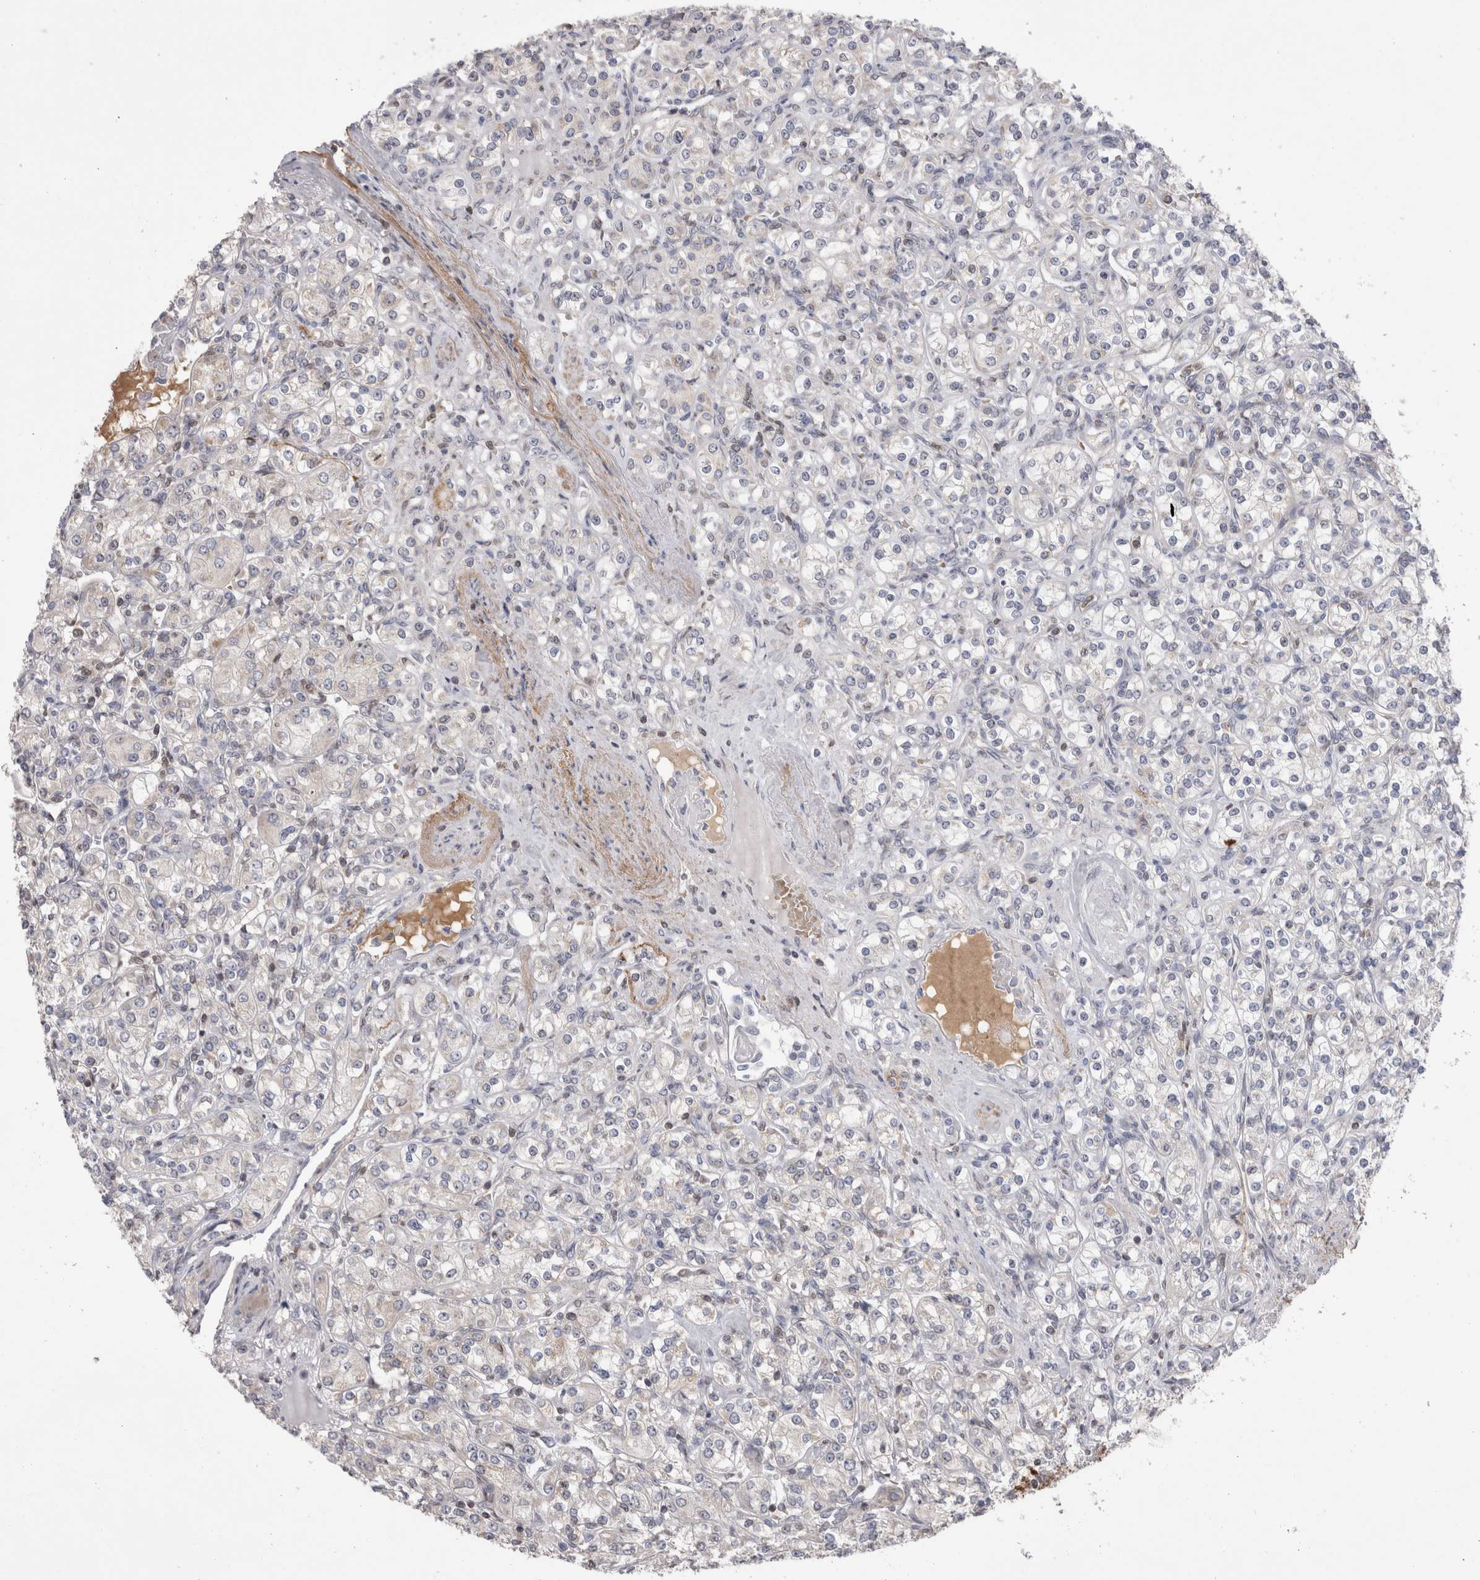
{"staining": {"intensity": "negative", "quantity": "none", "location": "none"}, "tissue": "renal cancer", "cell_type": "Tumor cells", "image_type": "cancer", "snomed": [{"axis": "morphology", "description": "Adenocarcinoma, NOS"}, {"axis": "topography", "description": "Kidney"}], "caption": "Human renal cancer (adenocarcinoma) stained for a protein using immunohistochemistry (IHC) demonstrates no expression in tumor cells.", "gene": "DARS2", "patient": {"sex": "male", "age": 77}}